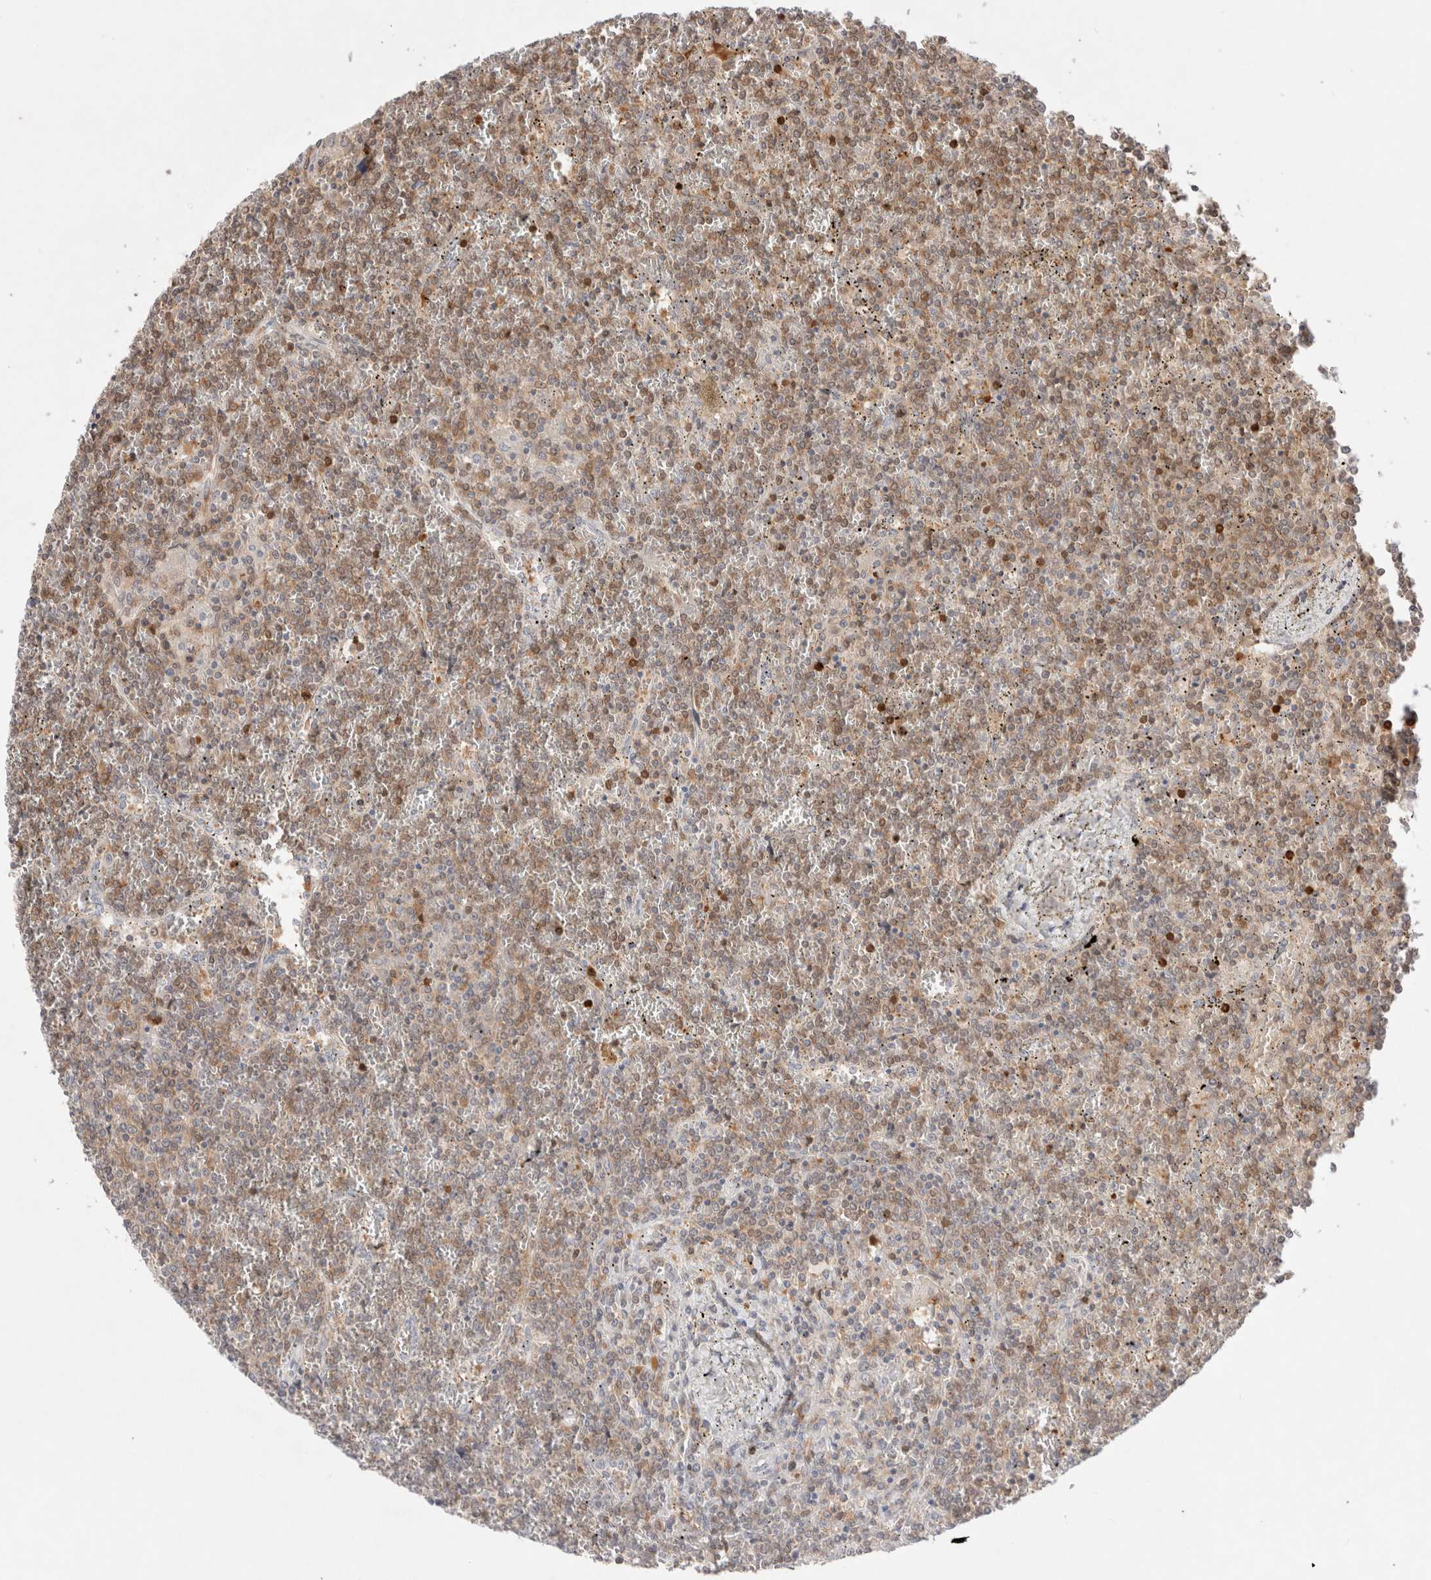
{"staining": {"intensity": "moderate", "quantity": "25%-75%", "location": "cytoplasmic/membranous"}, "tissue": "lymphoma", "cell_type": "Tumor cells", "image_type": "cancer", "snomed": [{"axis": "morphology", "description": "Malignant lymphoma, non-Hodgkin's type, Low grade"}, {"axis": "topography", "description": "Spleen"}], "caption": "Low-grade malignant lymphoma, non-Hodgkin's type was stained to show a protein in brown. There is medium levels of moderate cytoplasmic/membranous expression in approximately 25%-75% of tumor cells.", "gene": "STARD10", "patient": {"sex": "female", "age": 19}}